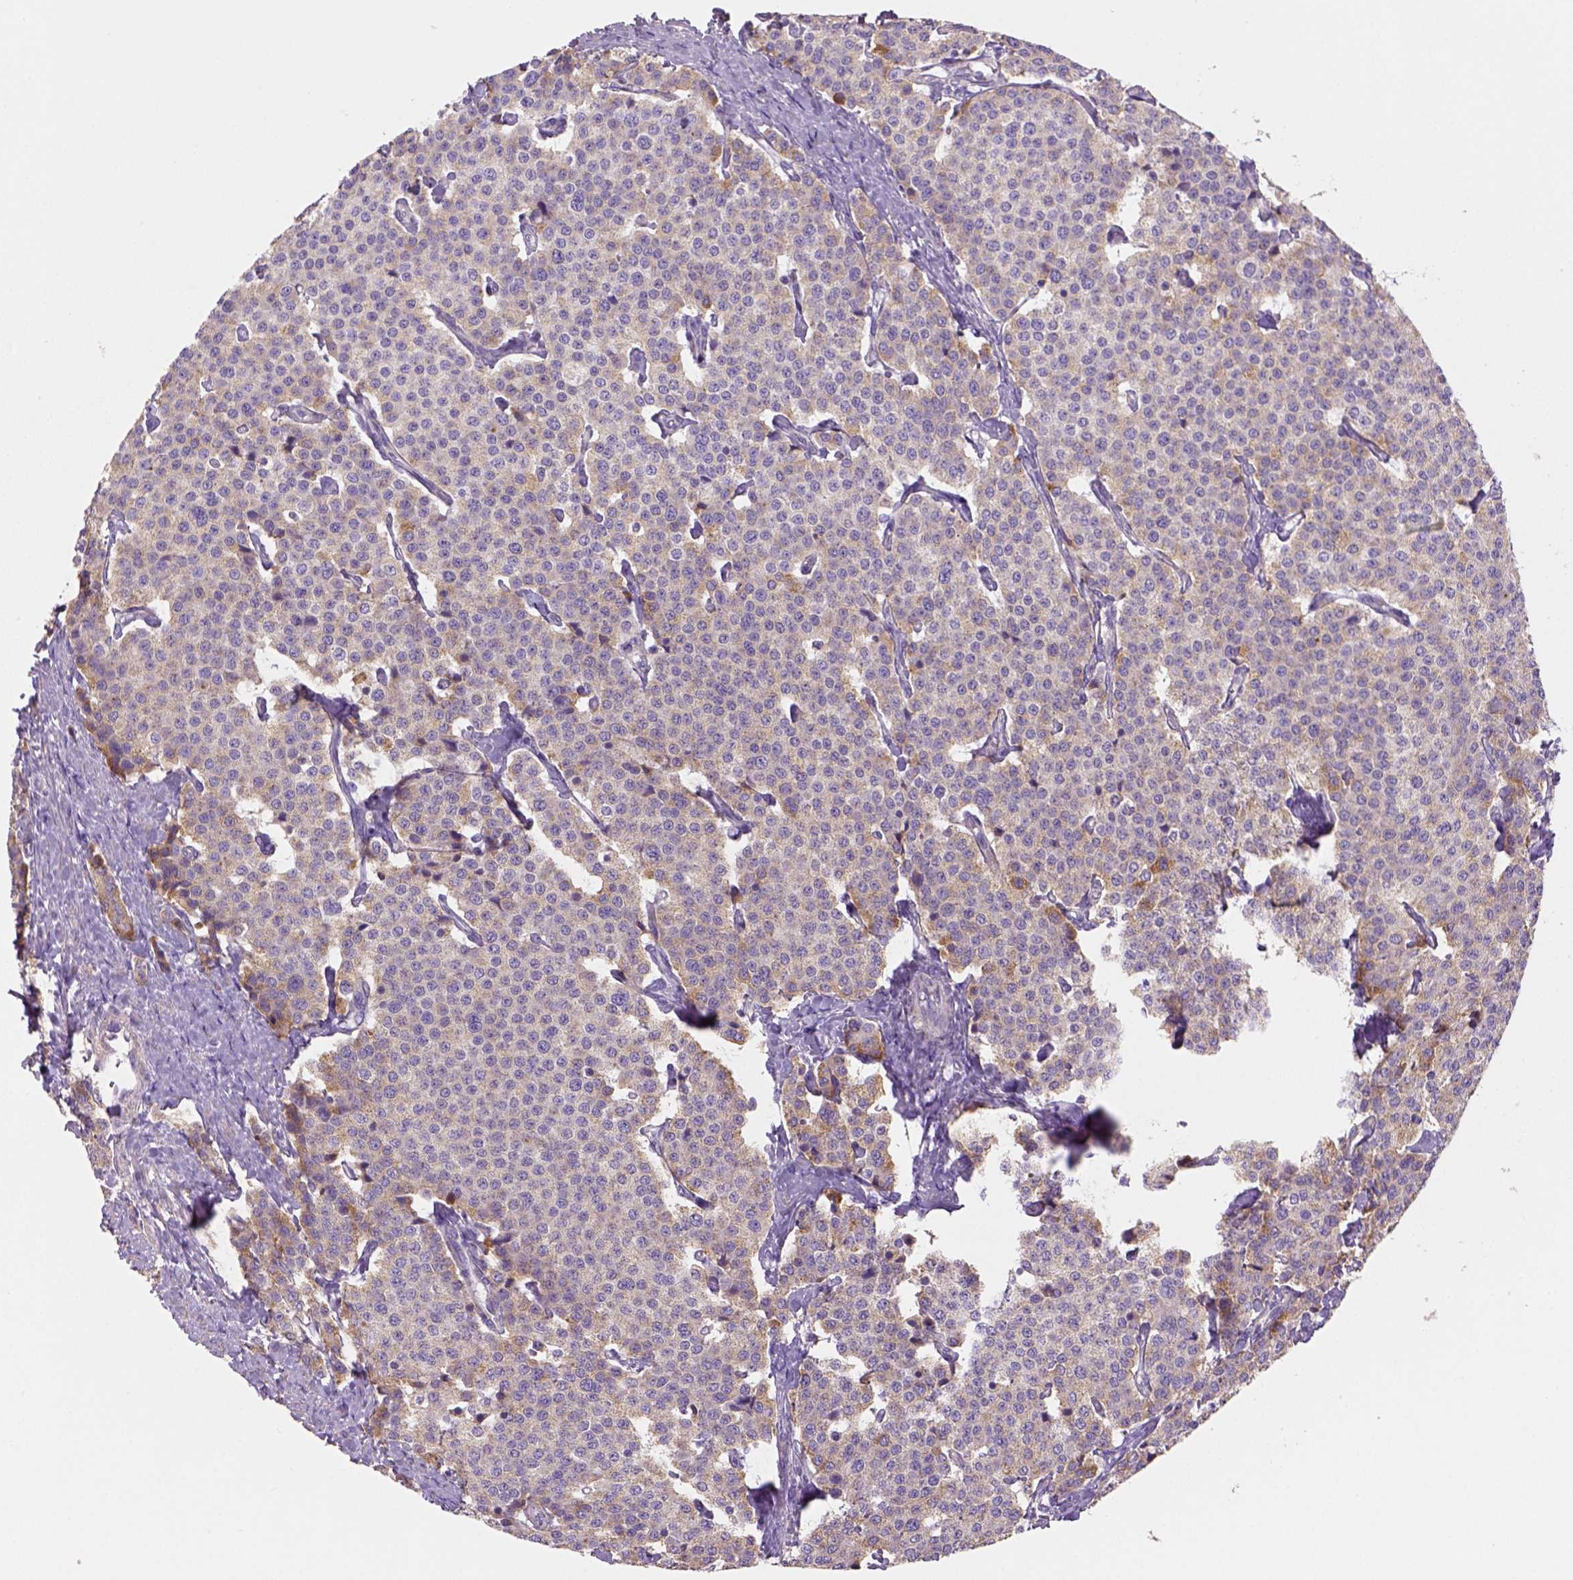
{"staining": {"intensity": "weak", "quantity": "25%-75%", "location": "cytoplasmic/membranous"}, "tissue": "carcinoid", "cell_type": "Tumor cells", "image_type": "cancer", "snomed": [{"axis": "morphology", "description": "Carcinoid, malignant, NOS"}, {"axis": "topography", "description": "Small intestine"}], "caption": "Carcinoid was stained to show a protein in brown. There is low levels of weak cytoplasmic/membranous staining in about 25%-75% of tumor cells. (Brightfield microscopy of DAB IHC at high magnification).", "gene": "HTRA1", "patient": {"sex": "female", "age": 58}}